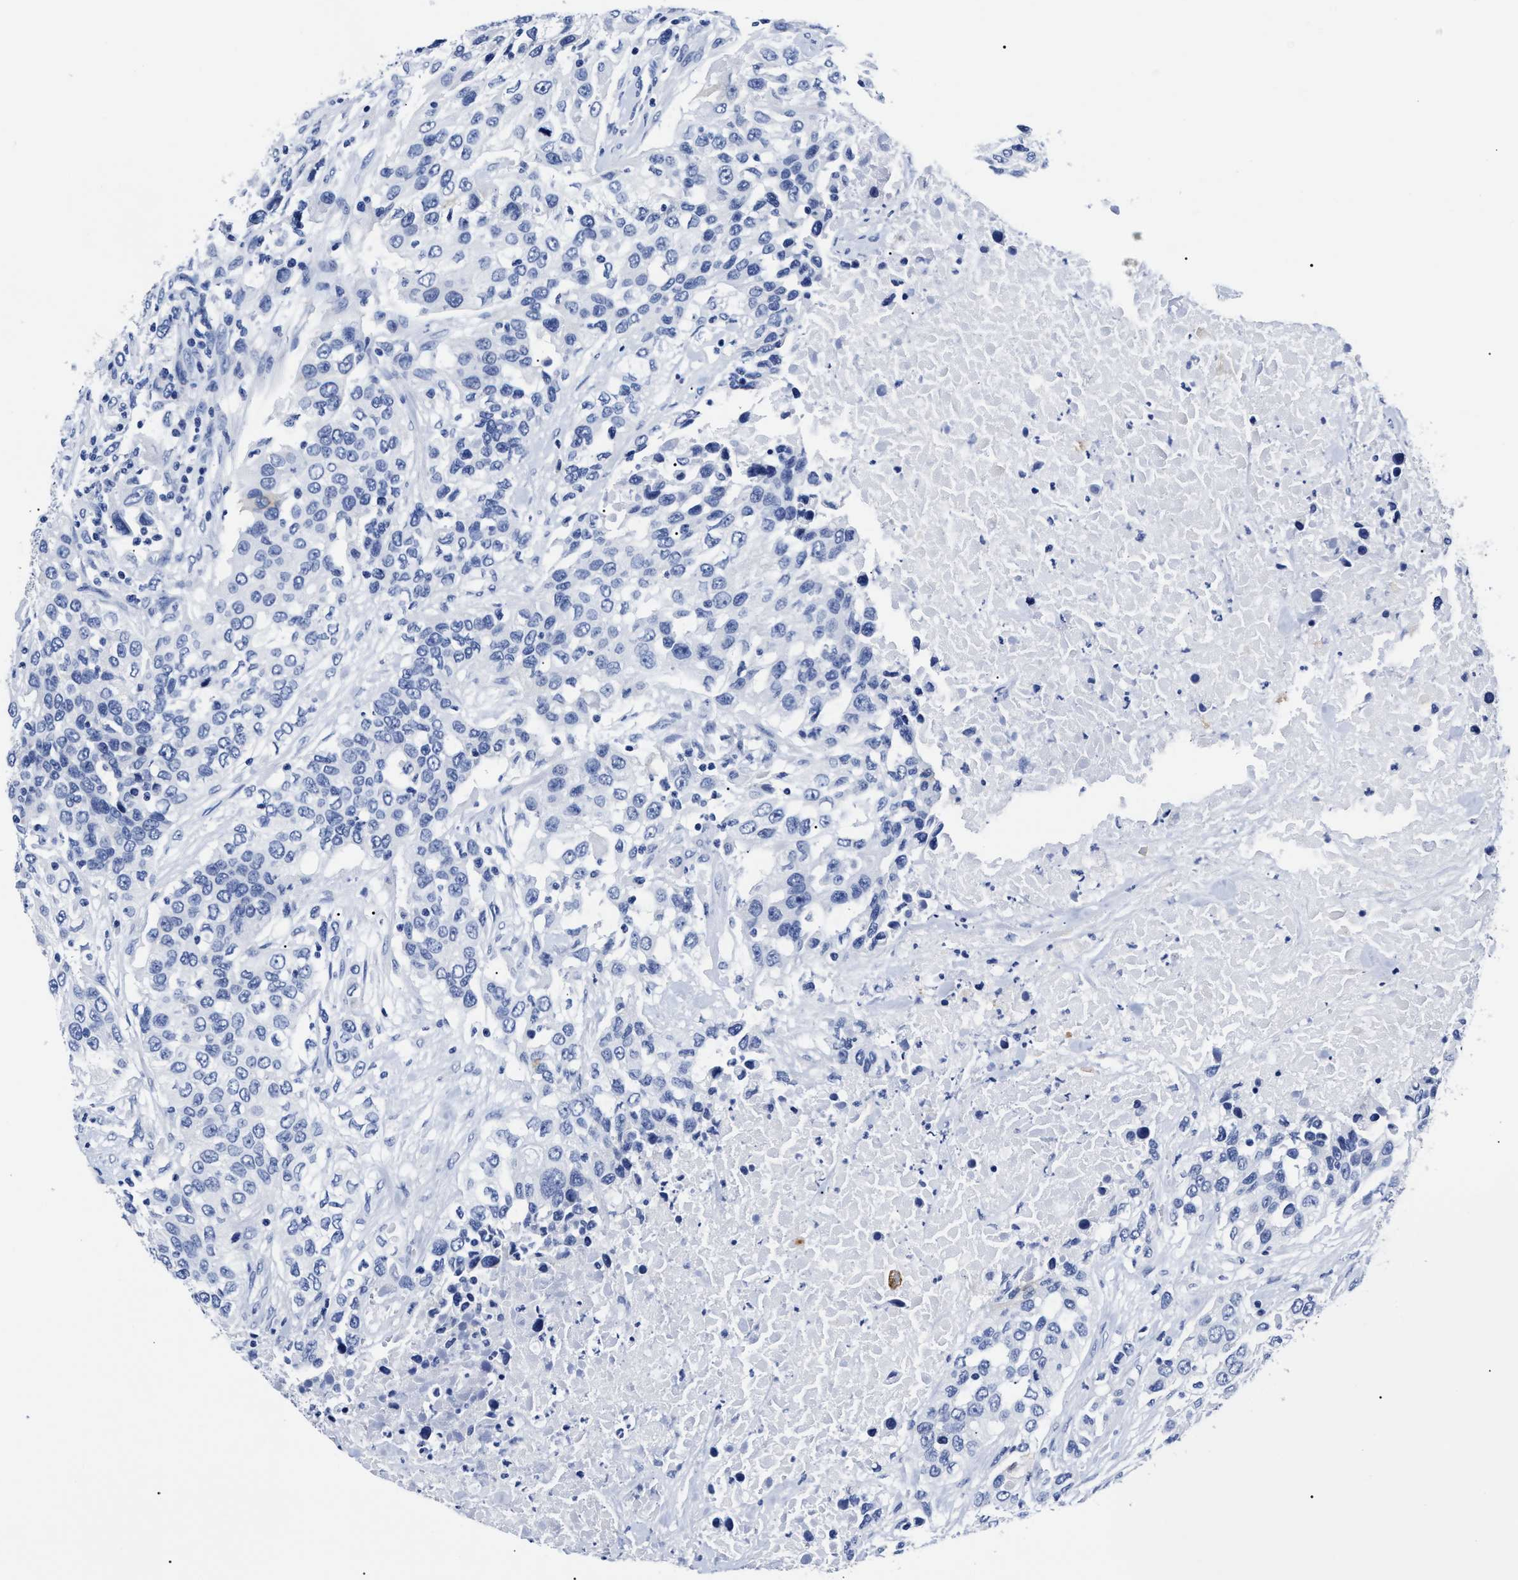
{"staining": {"intensity": "negative", "quantity": "none", "location": "none"}, "tissue": "urothelial cancer", "cell_type": "Tumor cells", "image_type": "cancer", "snomed": [{"axis": "morphology", "description": "Urothelial carcinoma, High grade"}, {"axis": "topography", "description": "Urinary bladder"}], "caption": "High-grade urothelial carcinoma was stained to show a protein in brown. There is no significant staining in tumor cells. (Brightfield microscopy of DAB (3,3'-diaminobenzidine) immunohistochemistry at high magnification).", "gene": "ALPG", "patient": {"sex": "female", "age": 80}}